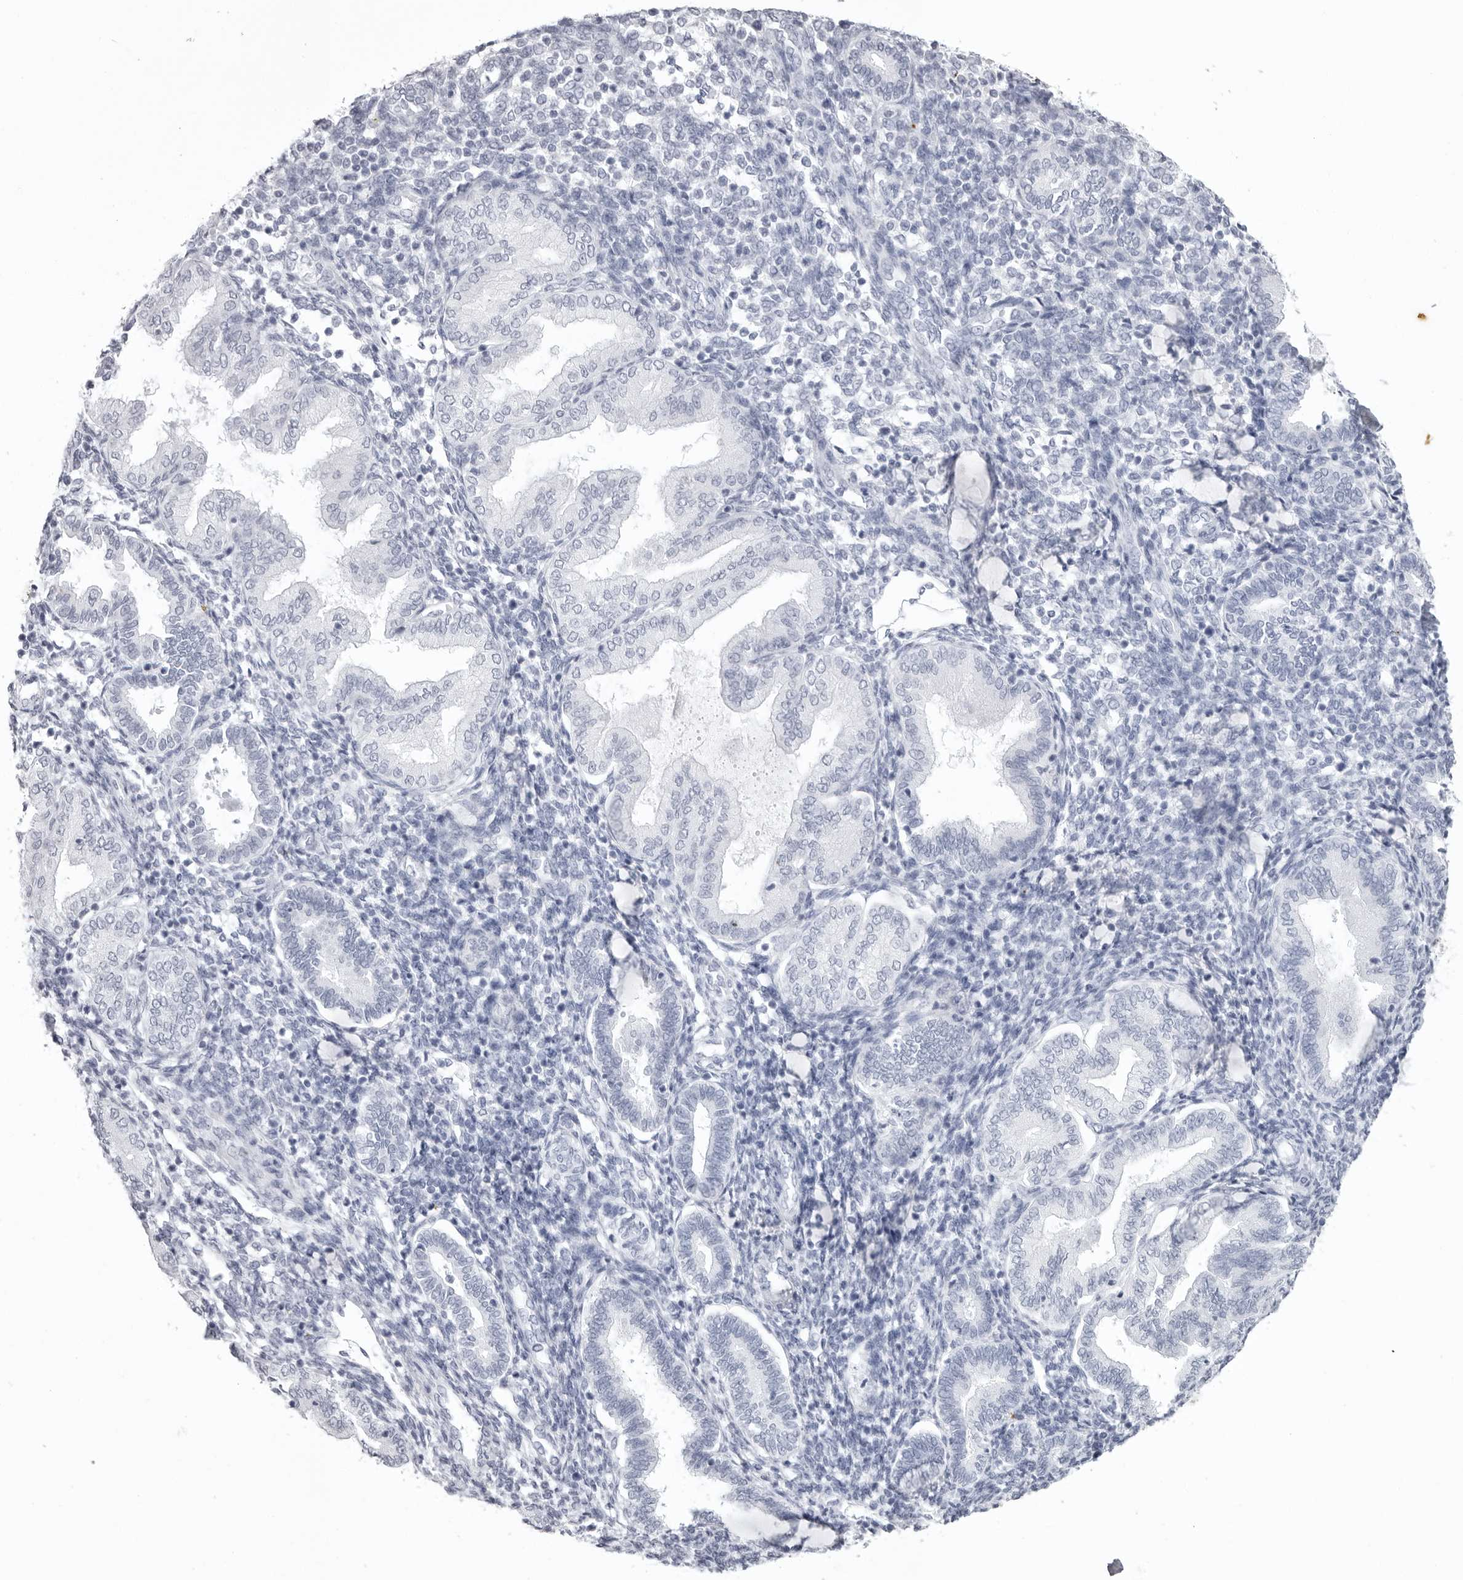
{"staining": {"intensity": "negative", "quantity": "none", "location": "none"}, "tissue": "endometrium", "cell_type": "Cells in endometrial stroma", "image_type": "normal", "snomed": [{"axis": "morphology", "description": "Normal tissue, NOS"}, {"axis": "topography", "description": "Endometrium"}], "caption": "Immunohistochemistry (IHC) of benign human endometrium shows no expression in cells in endometrial stroma. (DAB (3,3'-diaminobenzidine) immunohistochemistry (IHC), high magnification).", "gene": "KLK9", "patient": {"sex": "female", "age": 53}}